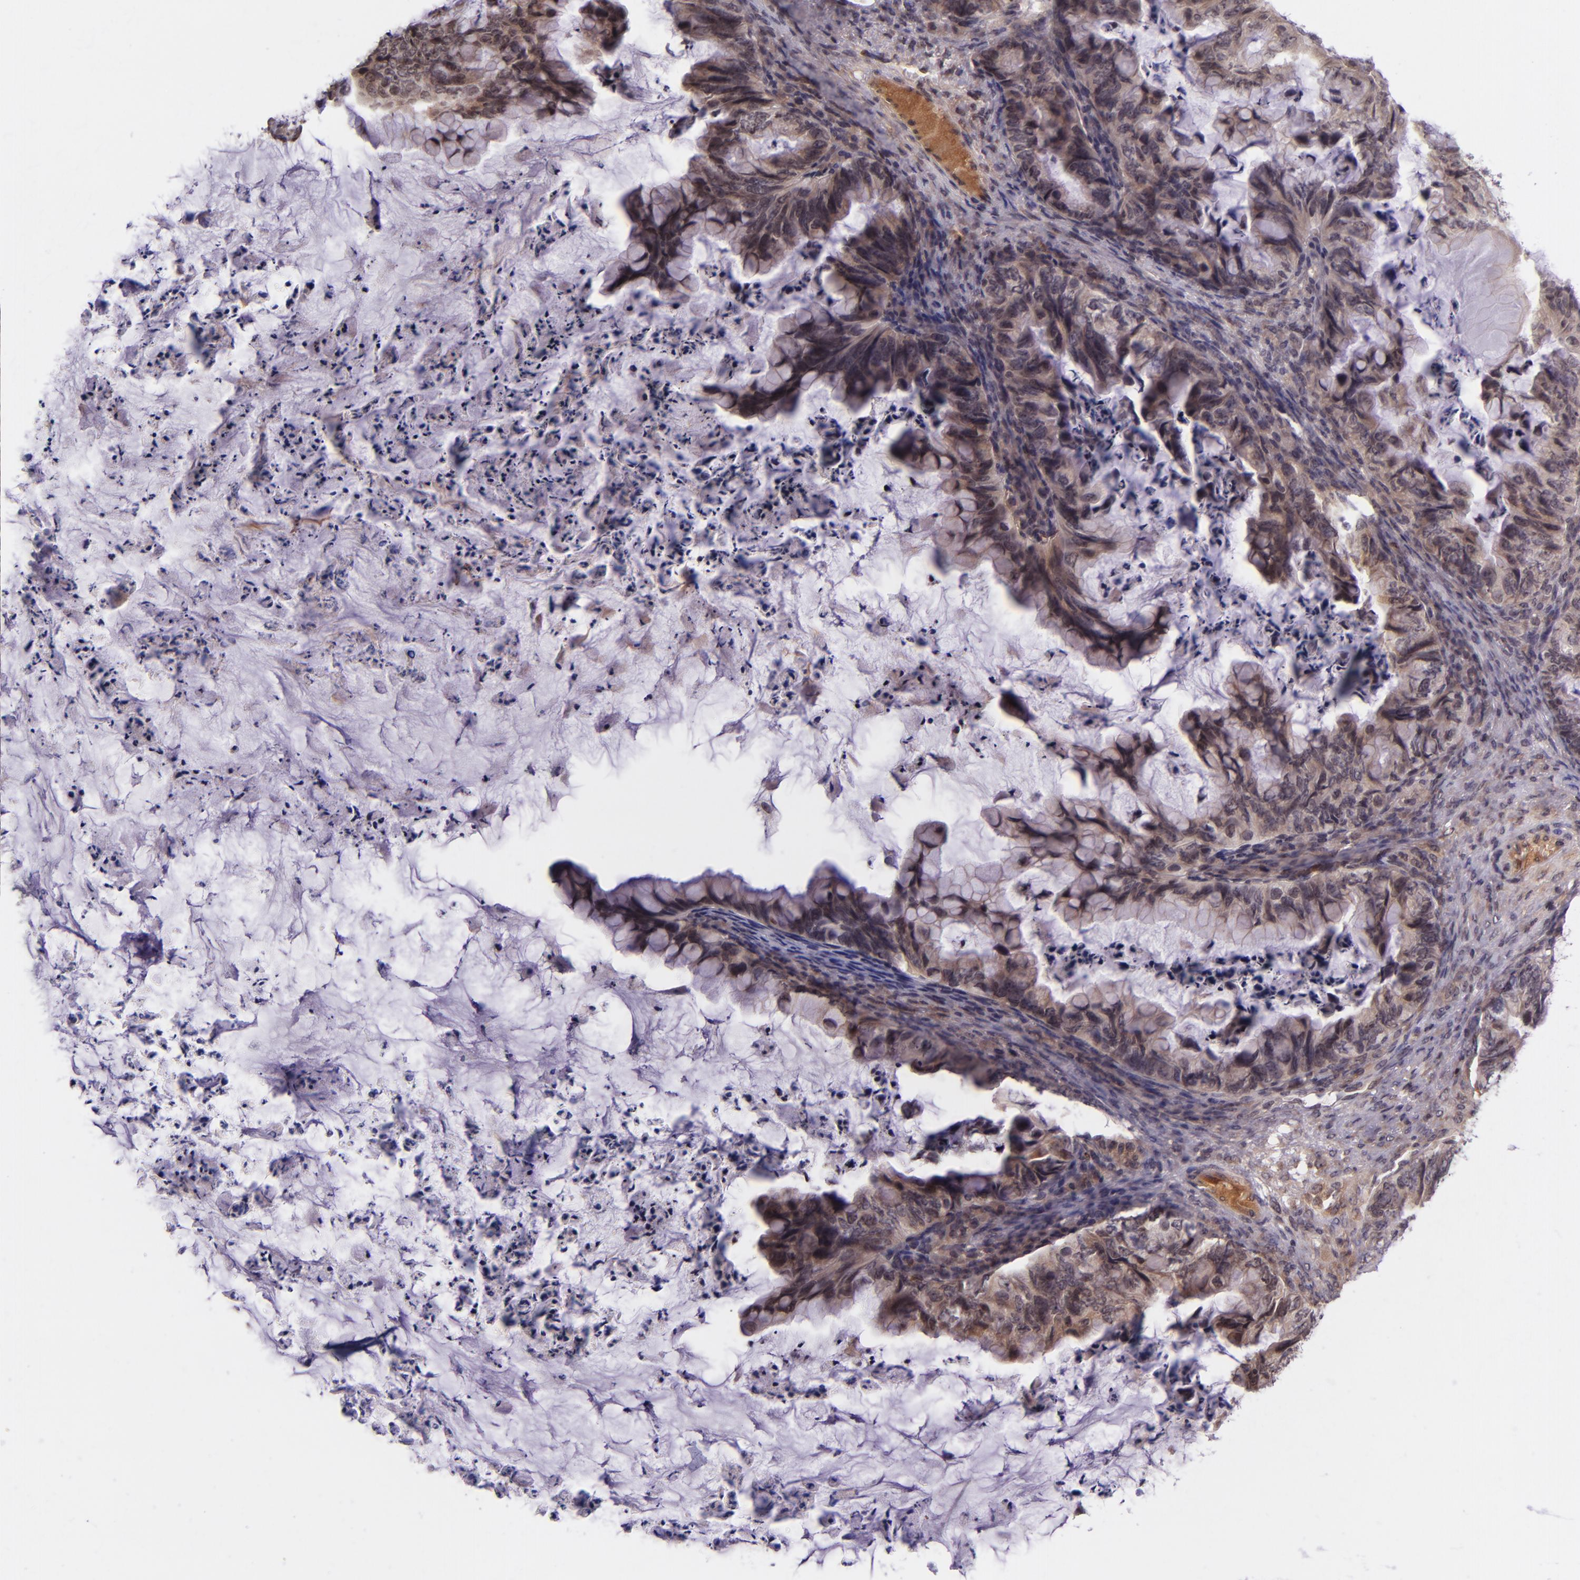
{"staining": {"intensity": "moderate", "quantity": ">75%", "location": "cytoplasmic/membranous"}, "tissue": "ovarian cancer", "cell_type": "Tumor cells", "image_type": "cancer", "snomed": [{"axis": "morphology", "description": "Cystadenocarcinoma, mucinous, NOS"}, {"axis": "topography", "description": "Ovary"}], "caption": "An image of mucinous cystadenocarcinoma (ovarian) stained for a protein displays moderate cytoplasmic/membranous brown staining in tumor cells.", "gene": "SELL", "patient": {"sex": "female", "age": 36}}